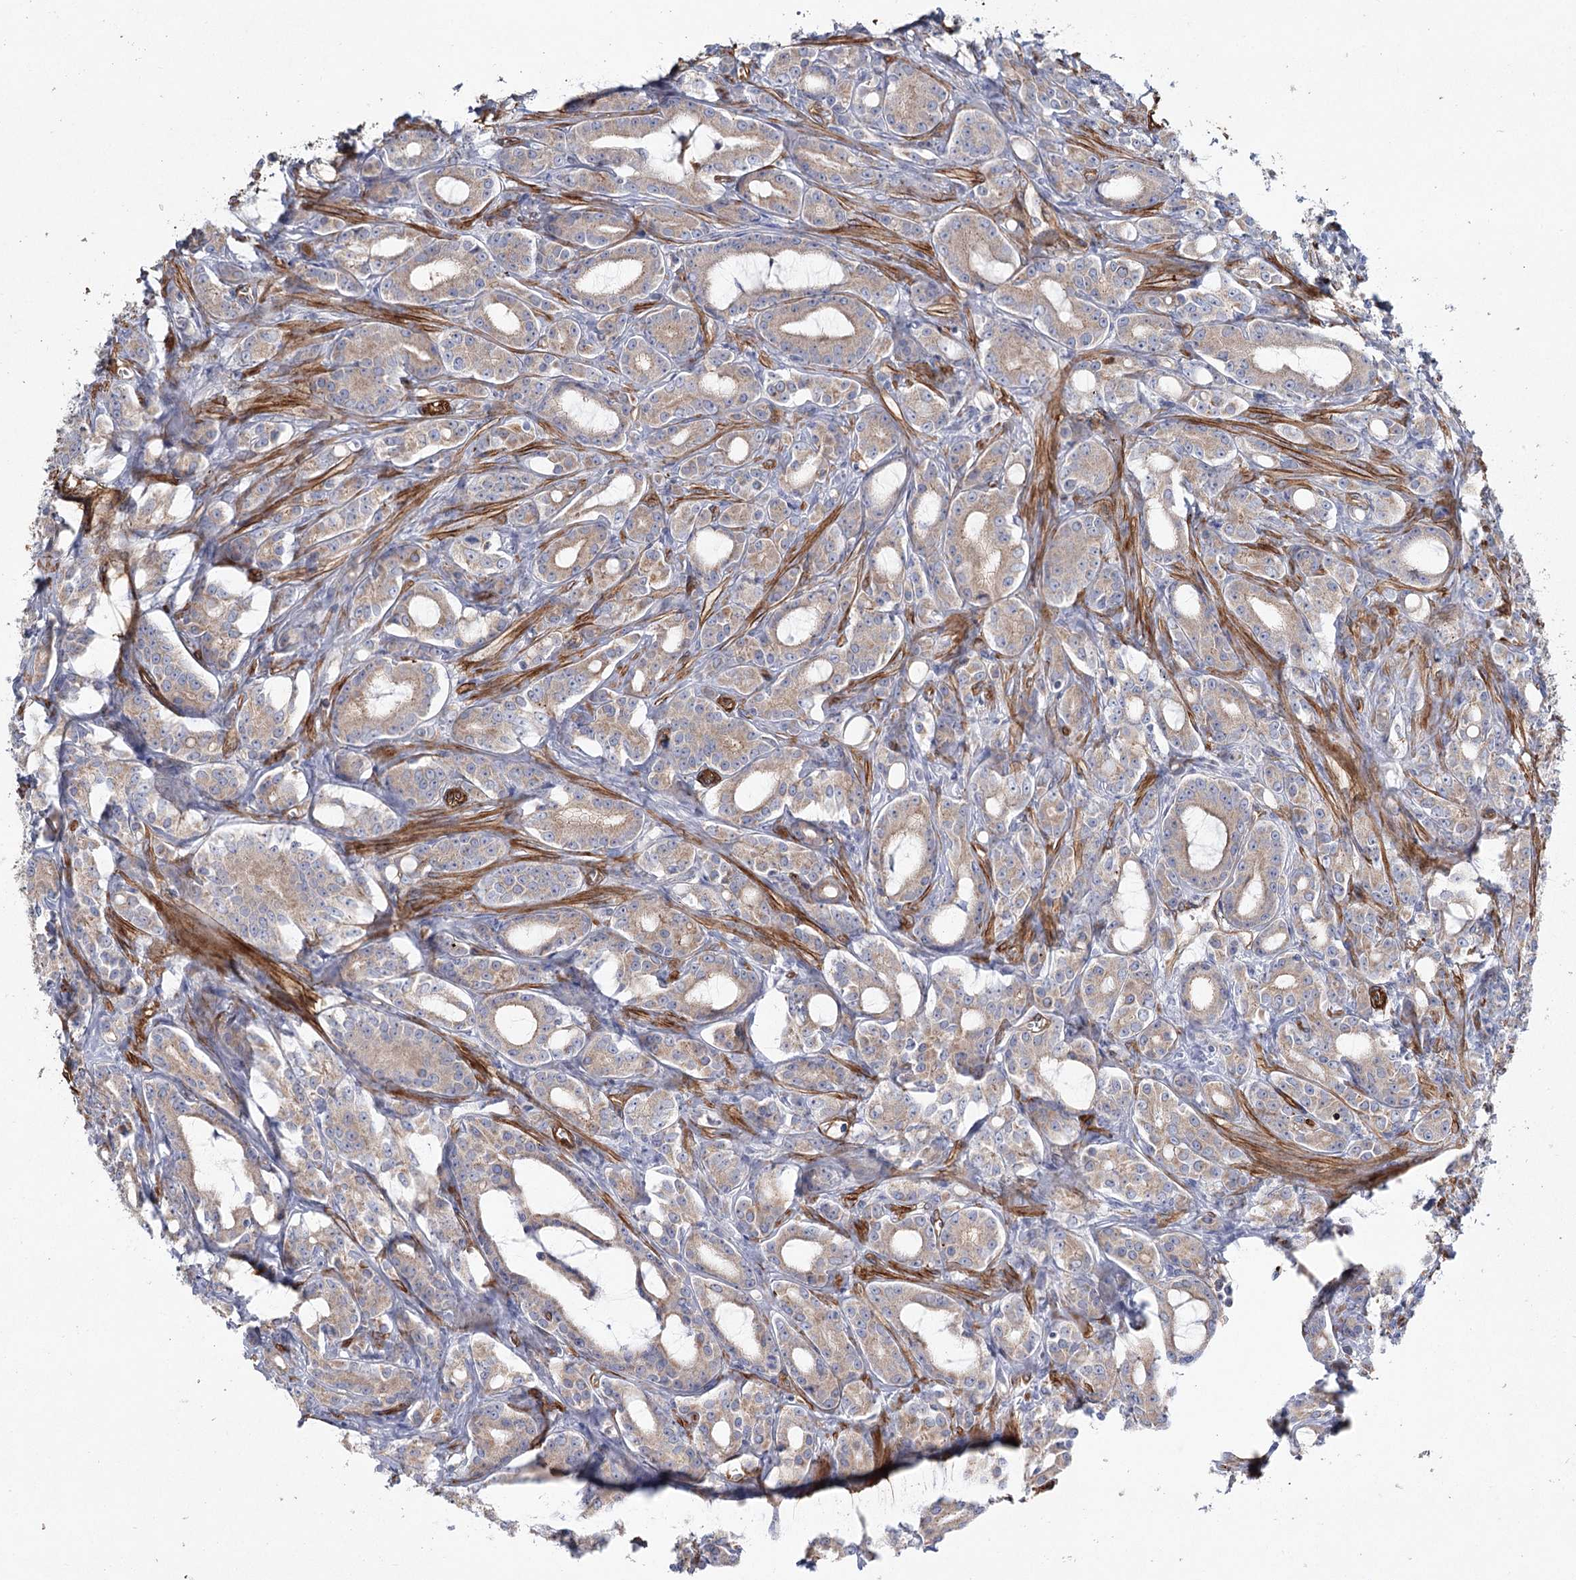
{"staining": {"intensity": "weak", "quantity": "25%-75%", "location": "cytoplasmic/membranous"}, "tissue": "prostate cancer", "cell_type": "Tumor cells", "image_type": "cancer", "snomed": [{"axis": "morphology", "description": "Adenocarcinoma, High grade"}, {"axis": "topography", "description": "Prostate"}], "caption": "High-magnification brightfield microscopy of prostate adenocarcinoma (high-grade) stained with DAB (3,3'-diaminobenzidine) (brown) and counterstained with hematoxylin (blue). tumor cells exhibit weak cytoplasmic/membranous positivity is appreciated in about25%-75% of cells.", "gene": "TMEM164", "patient": {"sex": "male", "age": 72}}